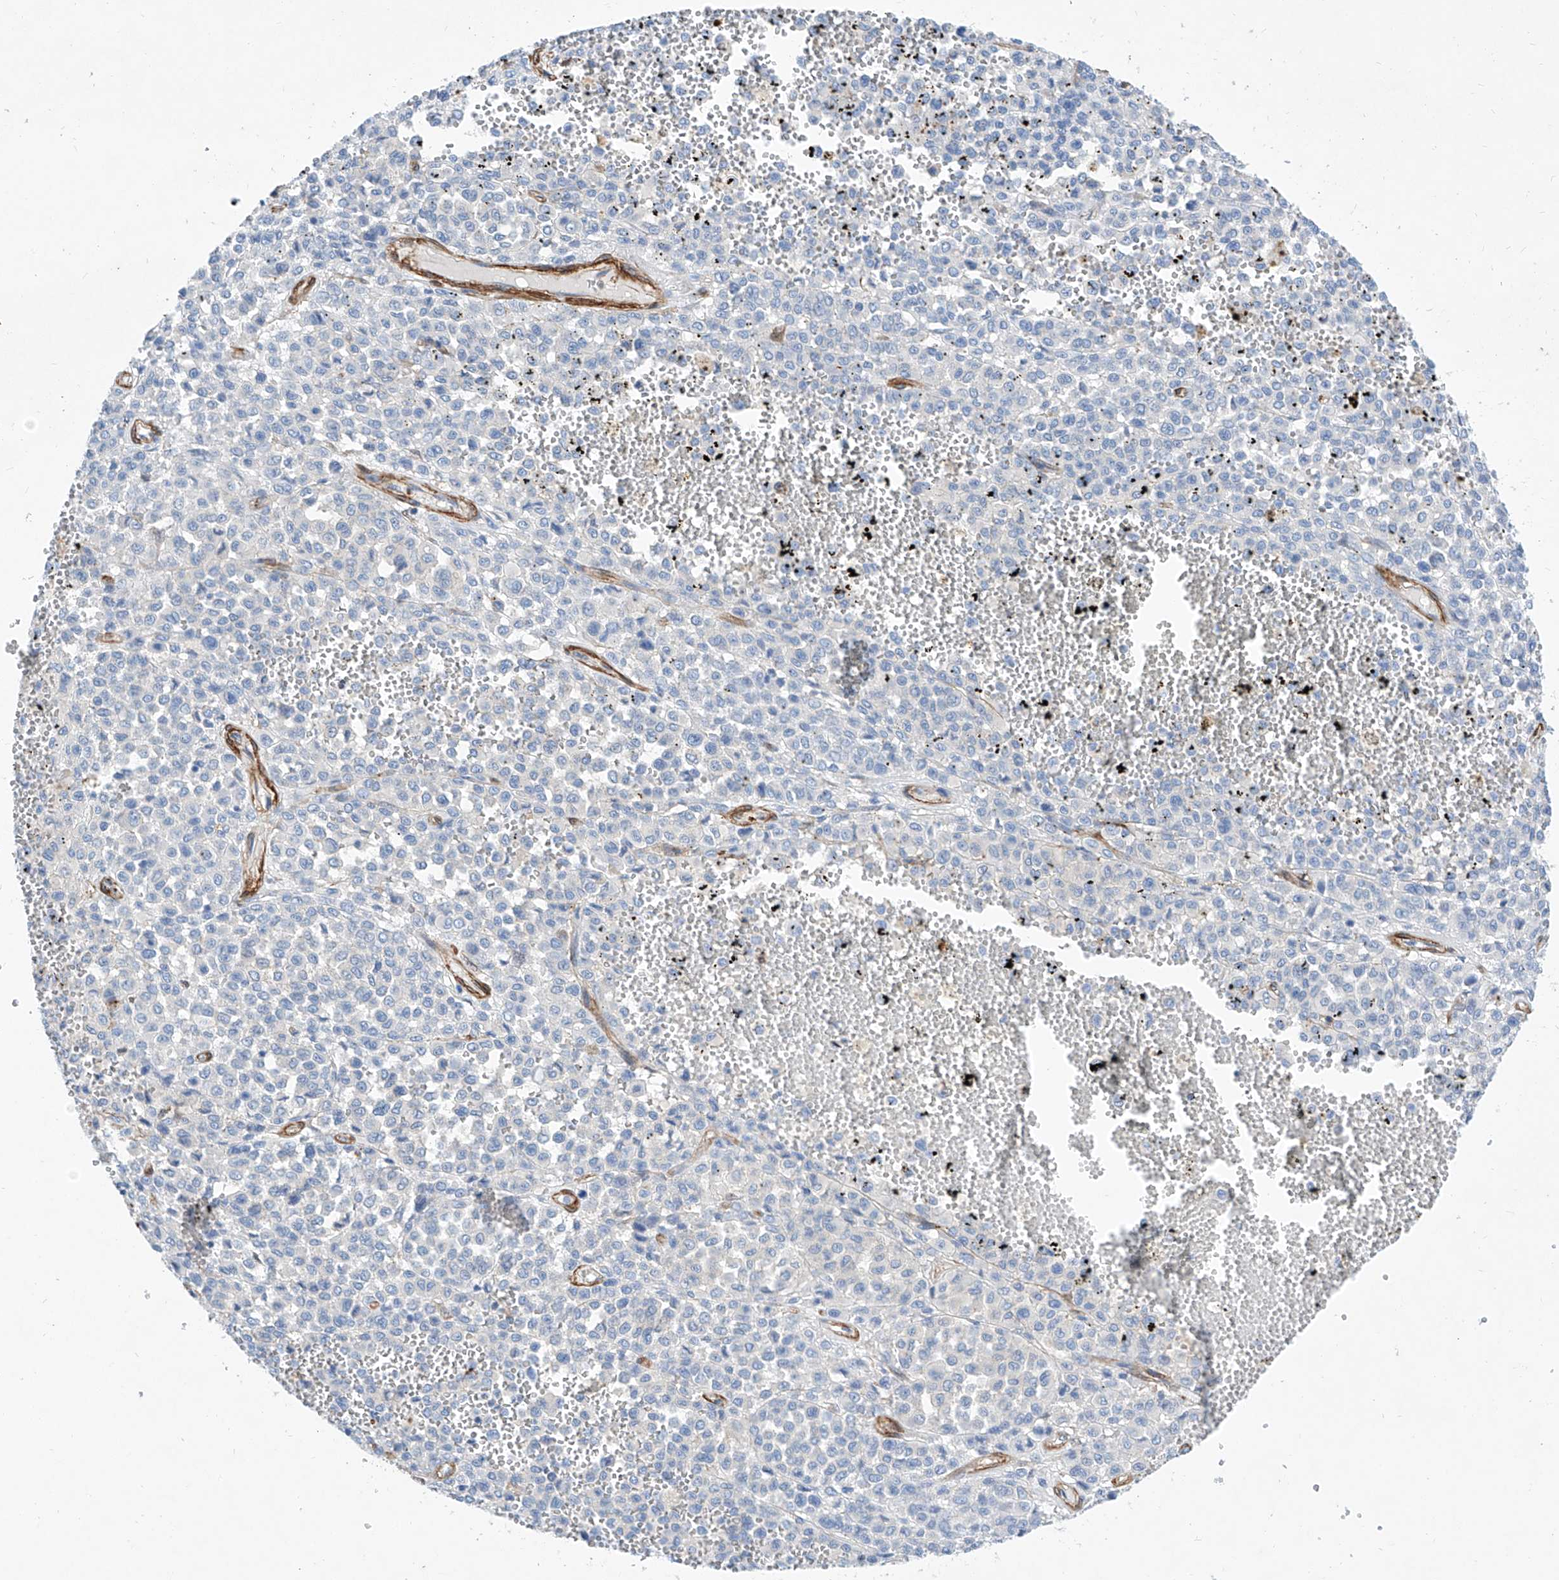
{"staining": {"intensity": "negative", "quantity": "none", "location": "none"}, "tissue": "melanoma", "cell_type": "Tumor cells", "image_type": "cancer", "snomed": [{"axis": "morphology", "description": "Malignant melanoma, Metastatic site"}, {"axis": "topography", "description": "Pancreas"}], "caption": "Tumor cells are negative for brown protein staining in malignant melanoma (metastatic site). The staining is performed using DAB brown chromogen with nuclei counter-stained in using hematoxylin.", "gene": "TAS2R60", "patient": {"sex": "female", "age": 30}}